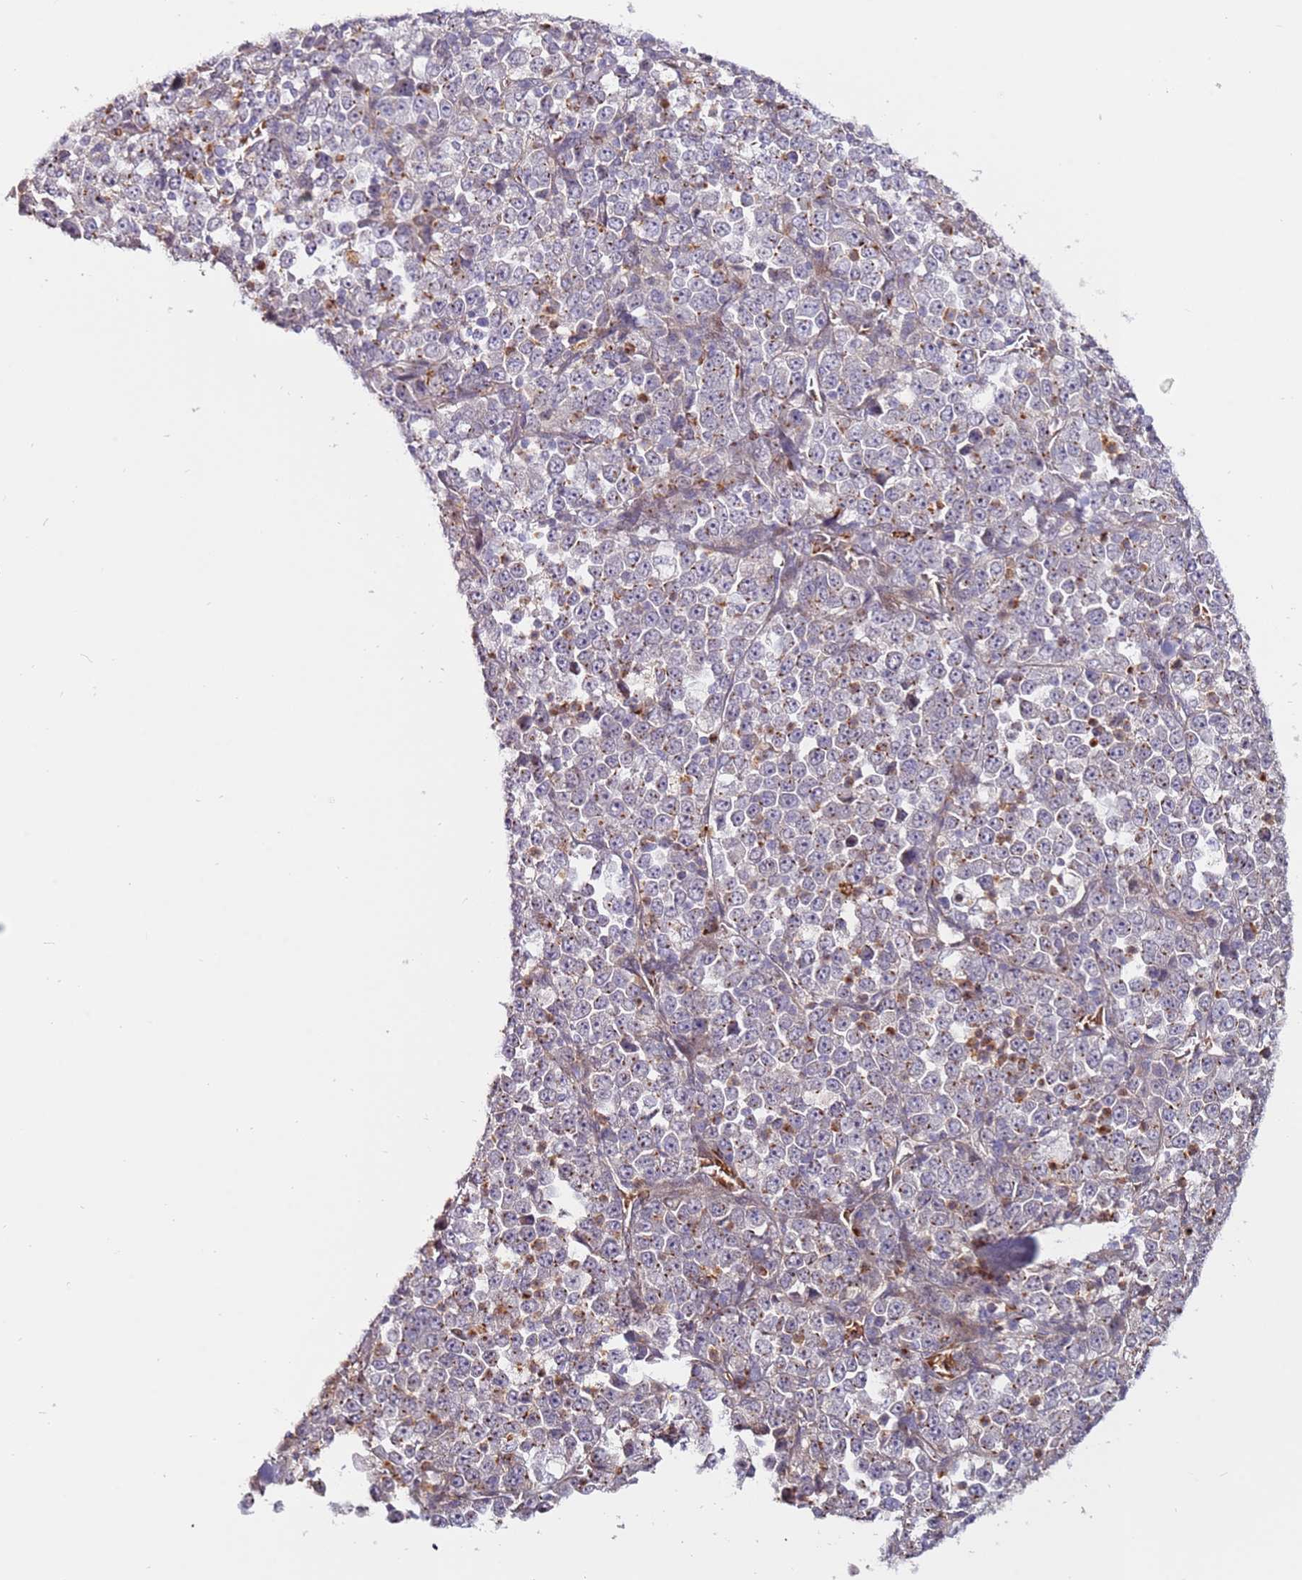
{"staining": {"intensity": "moderate", "quantity": "<25%", "location": "cytoplasmic/membranous"}, "tissue": "stomach cancer", "cell_type": "Tumor cells", "image_type": "cancer", "snomed": [{"axis": "morphology", "description": "Normal tissue, NOS"}, {"axis": "morphology", "description": "Adenocarcinoma, NOS"}, {"axis": "topography", "description": "Stomach, upper"}, {"axis": "topography", "description": "Stomach"}], "caption": "Protein analysis of adenocarcinoma (stomach) tissue exhibits moderate cytoplasmic/membranous staining in about <25% of tumor cells.", "gene": "MTG2", "patient": {"sex": "male", "age": 59}}